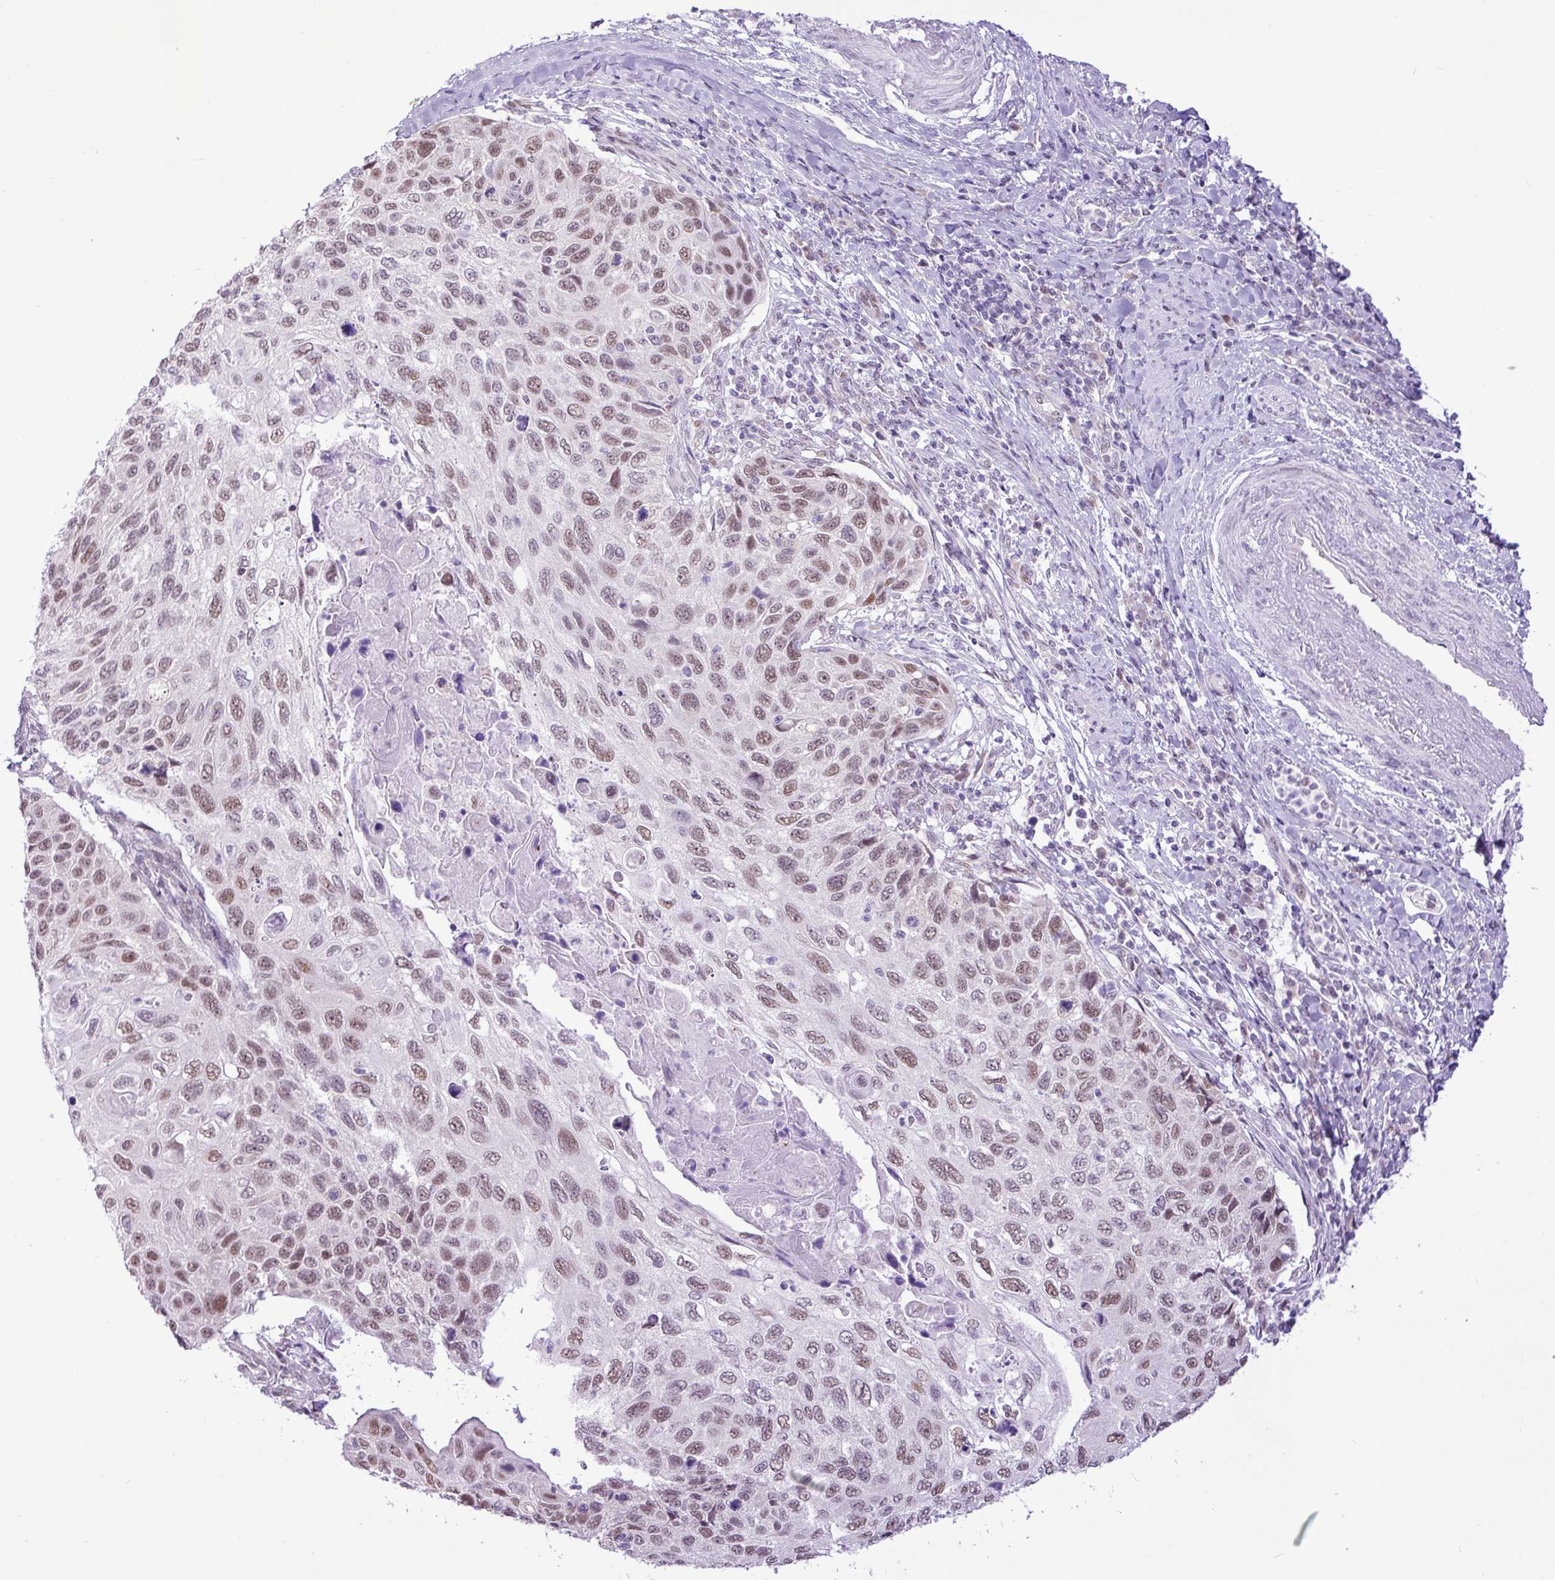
{"staining": {"intensity": "moderate", "quantity": ">75%", "location": "nuclear"}, "tissue": "cervical cancer", "cell_type": "Tumor cells", "image_type": "cancer", "snomed": [{"axis": "morphology", "description": "Squamous cell carcinoma, NOS"}, {"axis": "topography", "description": "Cervix"}], "caption": "IHC staining of squamous cell carcinoma (cervical), which shows medium levels of moderate nuclear expression in about >75% of tumor cells indicating moderate nuclear protein staining. The staining was performed using DAB (3,3'-diaminobenzidine) (brown) for protein detection and nuclei were counterstained in hematoxylin (blue).", "gene": "ELOA2", "patient": {"sex": "female", "age": 70}}